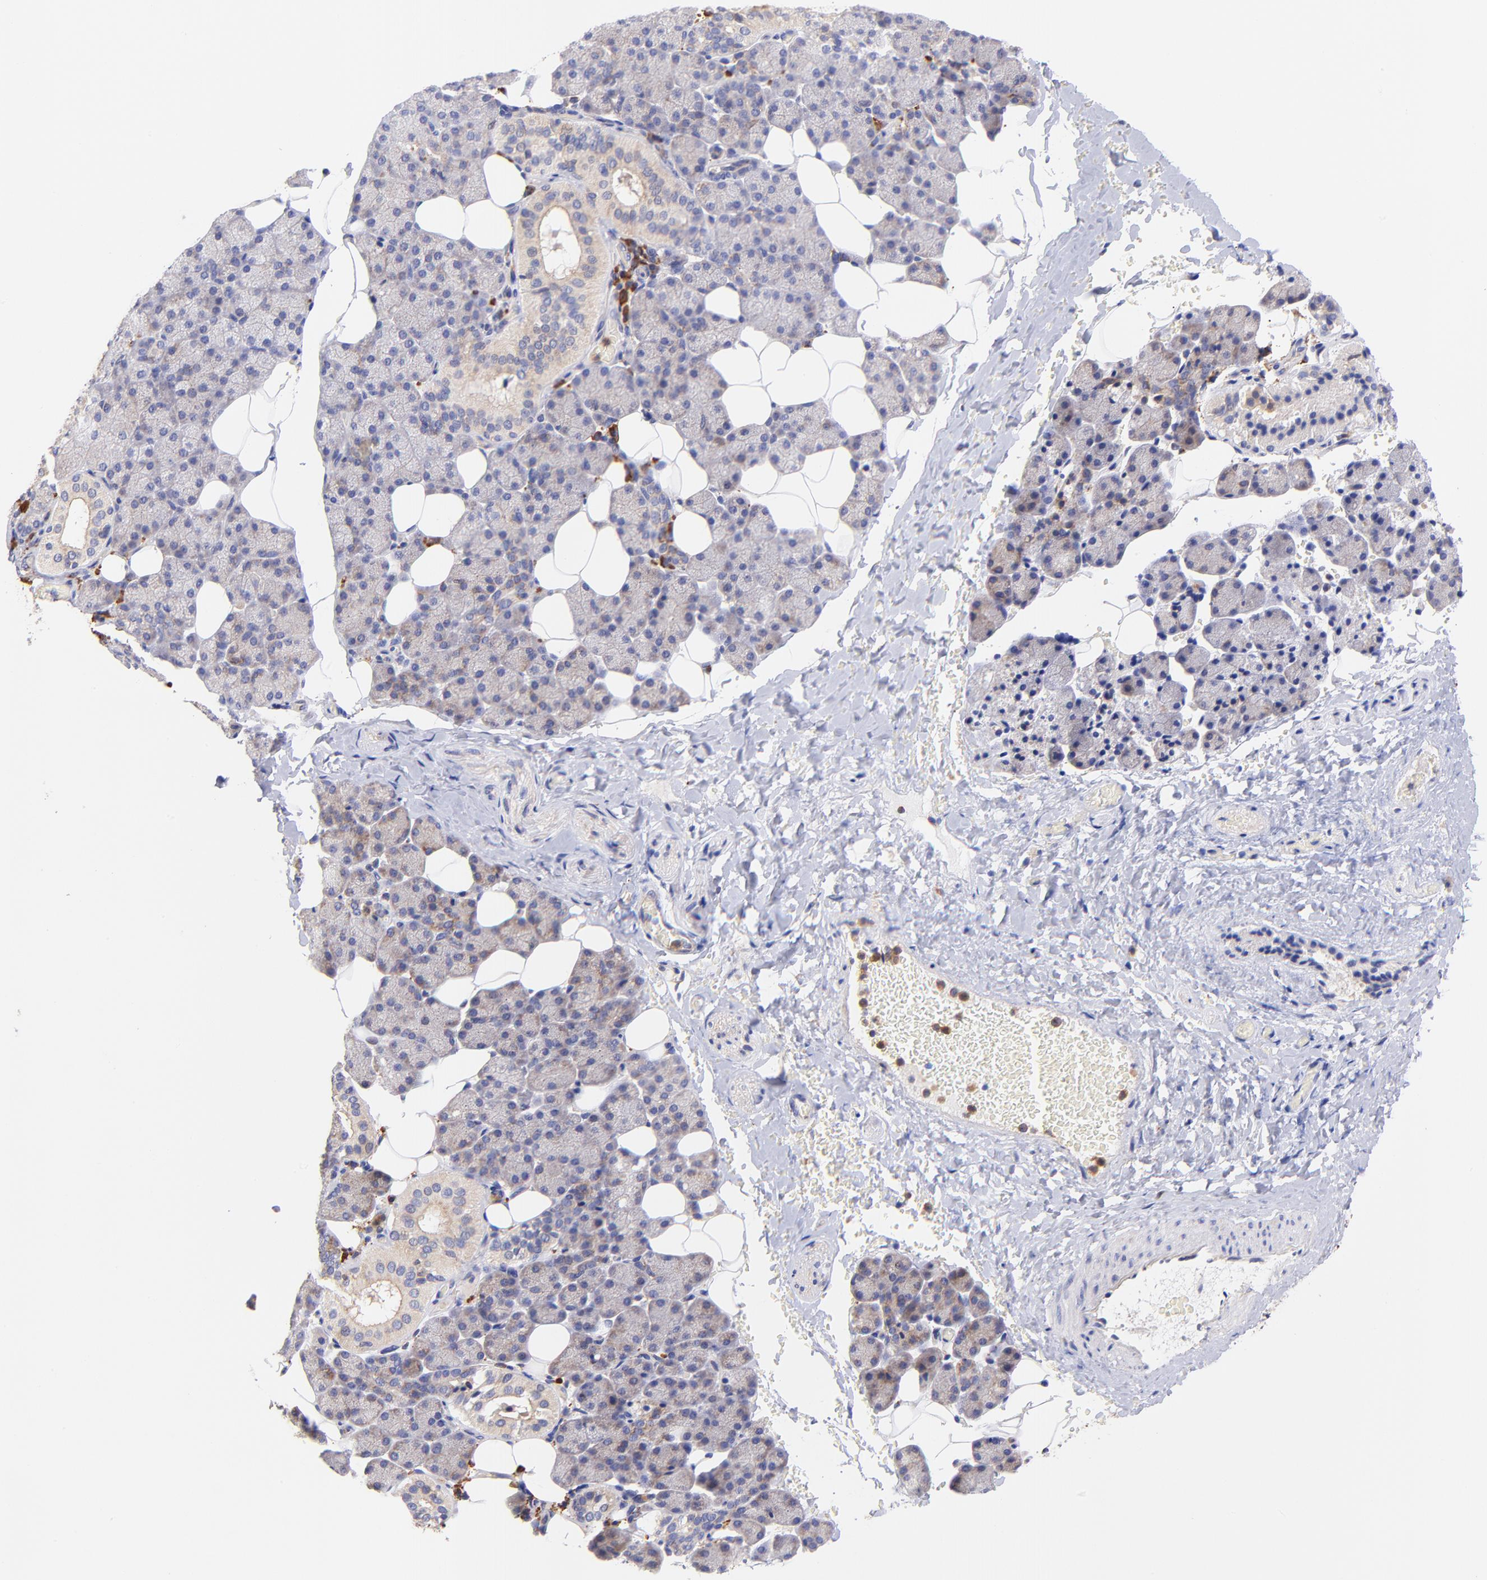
{"staining": {"intensity": "weak", "quantity": "25%-75%", "location": "cytoplasmic/membranous"}, "tissue": "salivary gland", "cell_type": "Glandular cells", "image_type": "normal", "snomed": [{"axis": "morphology", "description": "Normal tissue, NOS"}, {"axis": "topography", "description": "Lymph node"}, {"axis": "topography", "description": "Salivary gland"}], "caption": "This photomicrograph reveals unremarkable salivary gland stained with IHC to label a protein in brown. The cytoplasmic/membranous of glandular cells show weak positivity for the protein. Nuclei are counter-stained blue.", "gene": "PREX1", "patient": {"sex": "male", "age": 8}}